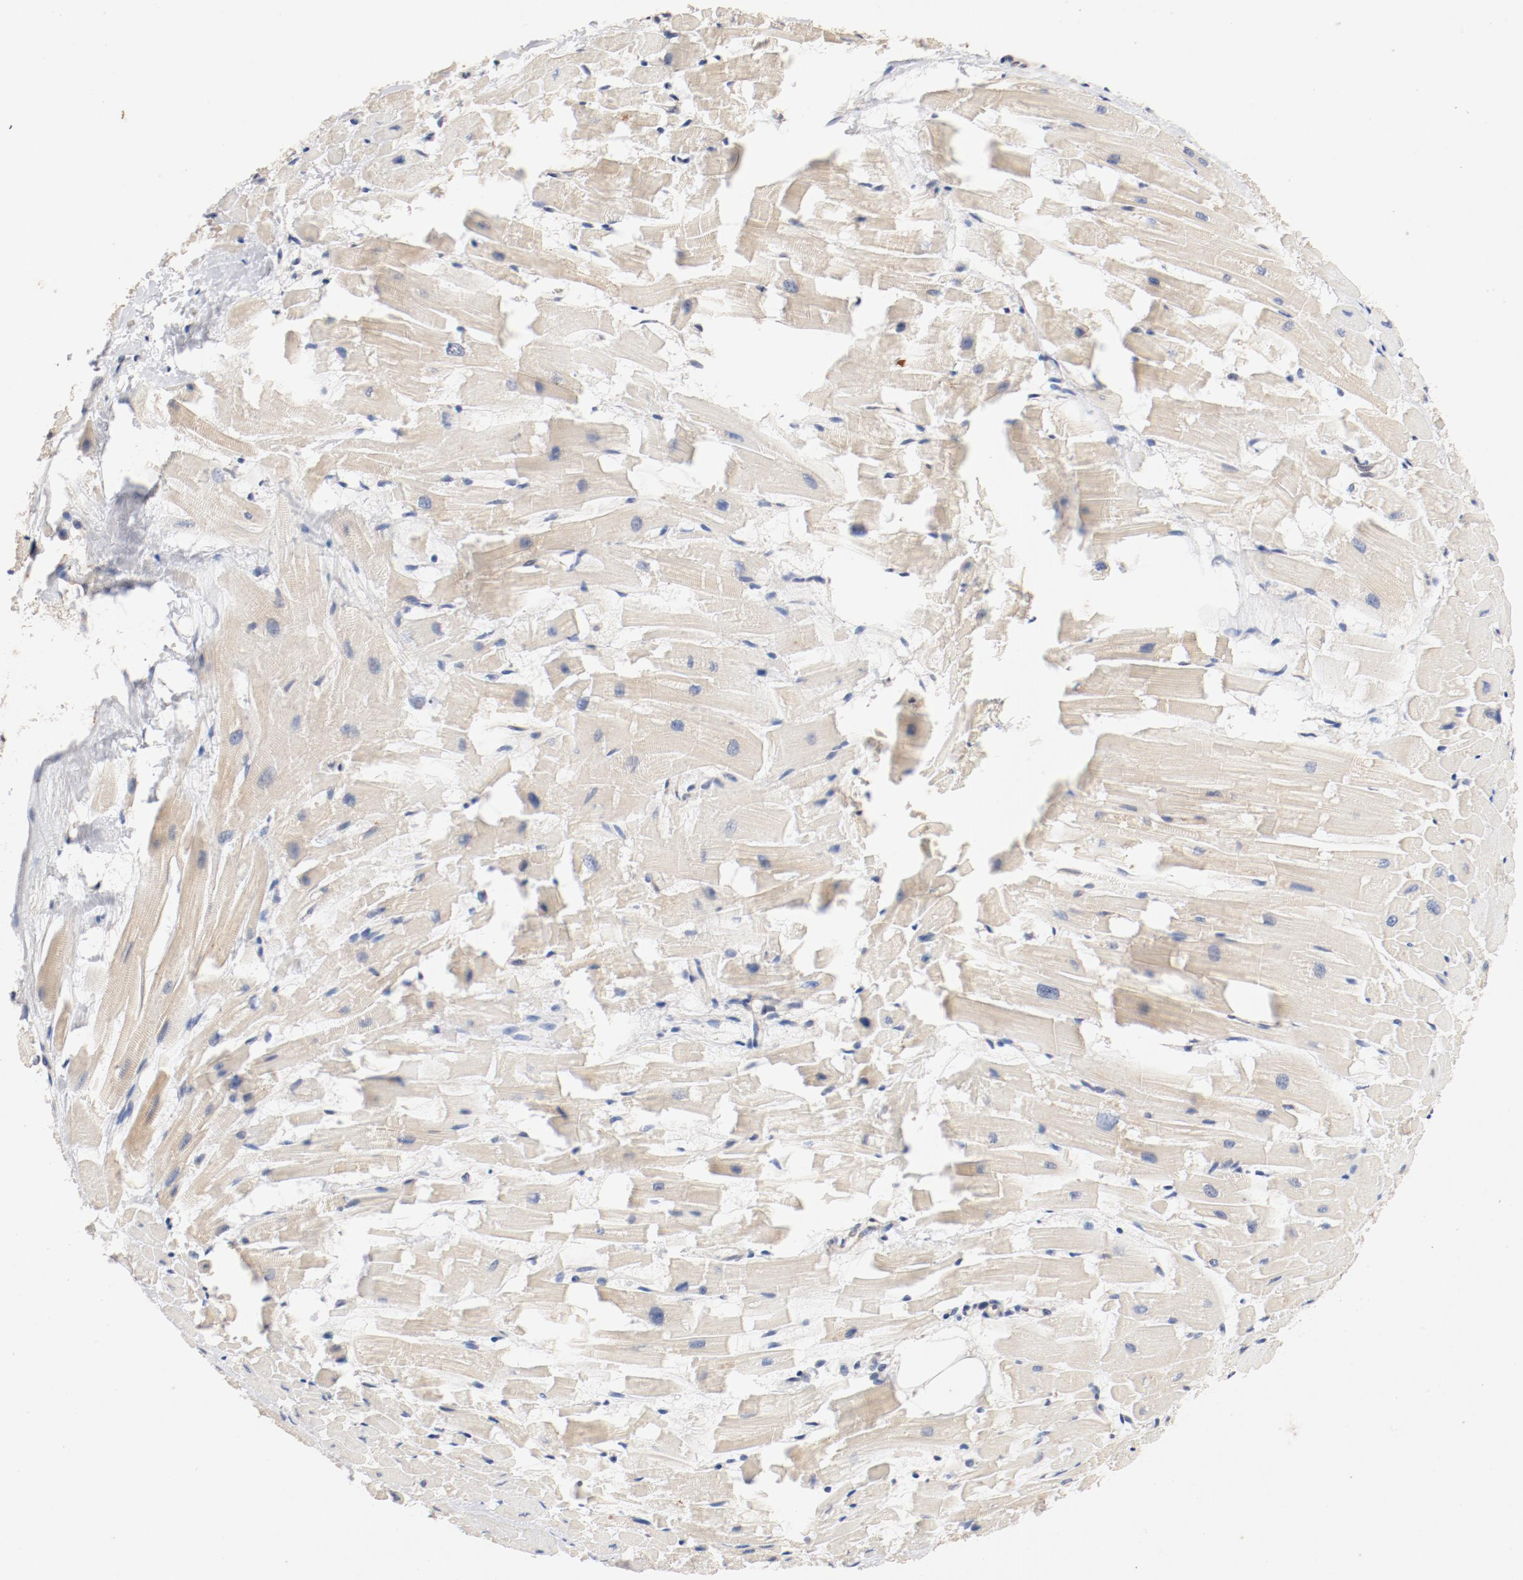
{"staining": {"intensity": "weak", "quantity": "<25%", "location": "cytoplasmic/membranous"}, "tissue": "heart muscle", "cell_type": "Cardiomyocytes", "image_type": "normal", "snomed": [{"axis": "morphology", "description": "Normal tissue, NOS"}, {"axis": "topography", "description": "Heart"}], "caption": "This is an immunohistochemistry photomicrograph of benign human heart muscle. There is no positivity in cardiomyocytes.", "gene": "UBE2J1", "patient": {"sex": "female", "age": 19}}